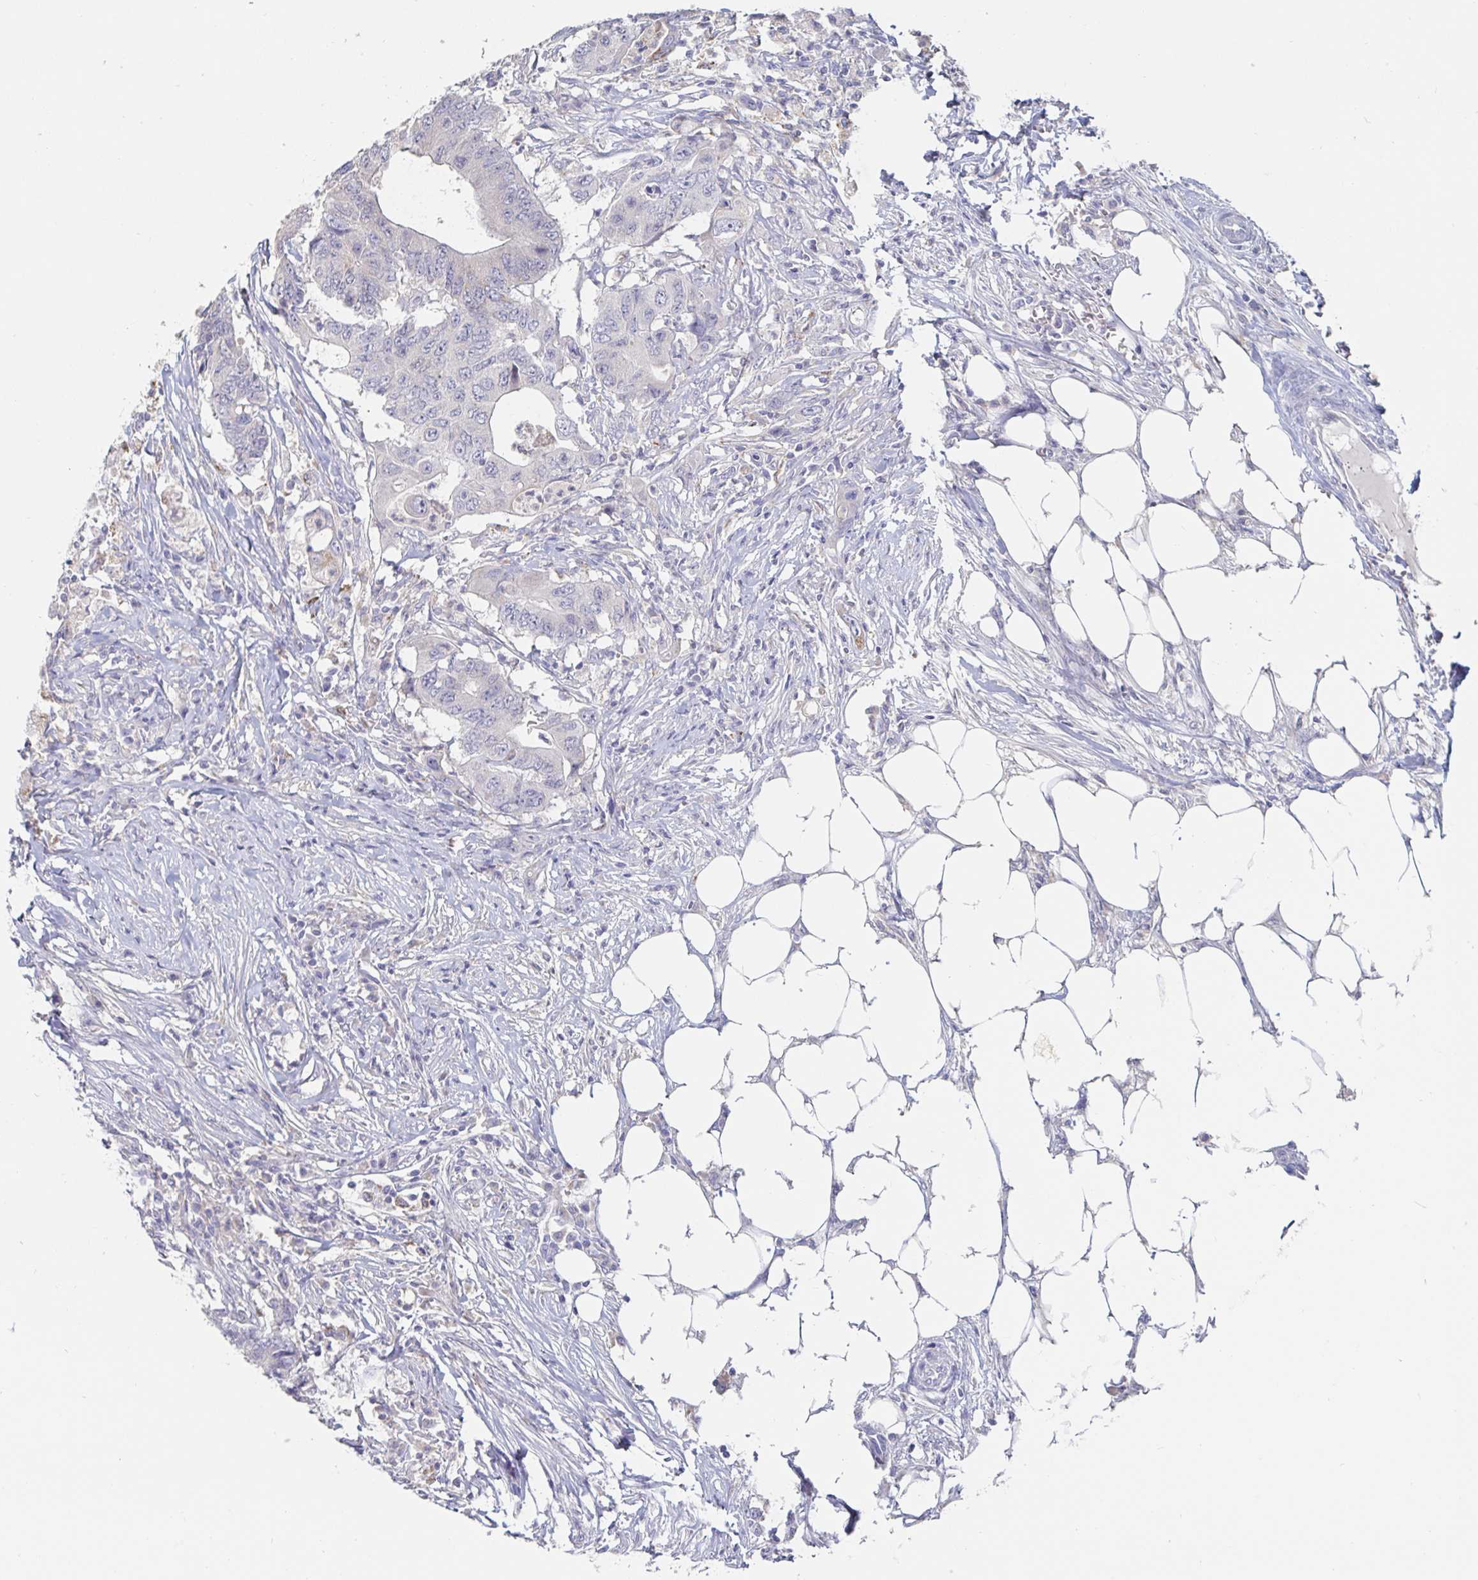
{"staining": {"intensity": "negative", "quantity": "none", "location": "none"}, "tissue": "colorectal cancer", "cell_type": "Tumor cells", "image_type": "cancer", "snomed": [{"axis": "morphology", "description": "Adenocarcinoma, NOS"}, {"axis": "topography", "description": "Colon"}], "caption": "Photomicrograph shows no significant protein expression in tumor cells of adenocarcinoma (colorectal).", "gene": "SPPL3", "patient": {"sex": "male", "age": 71}}